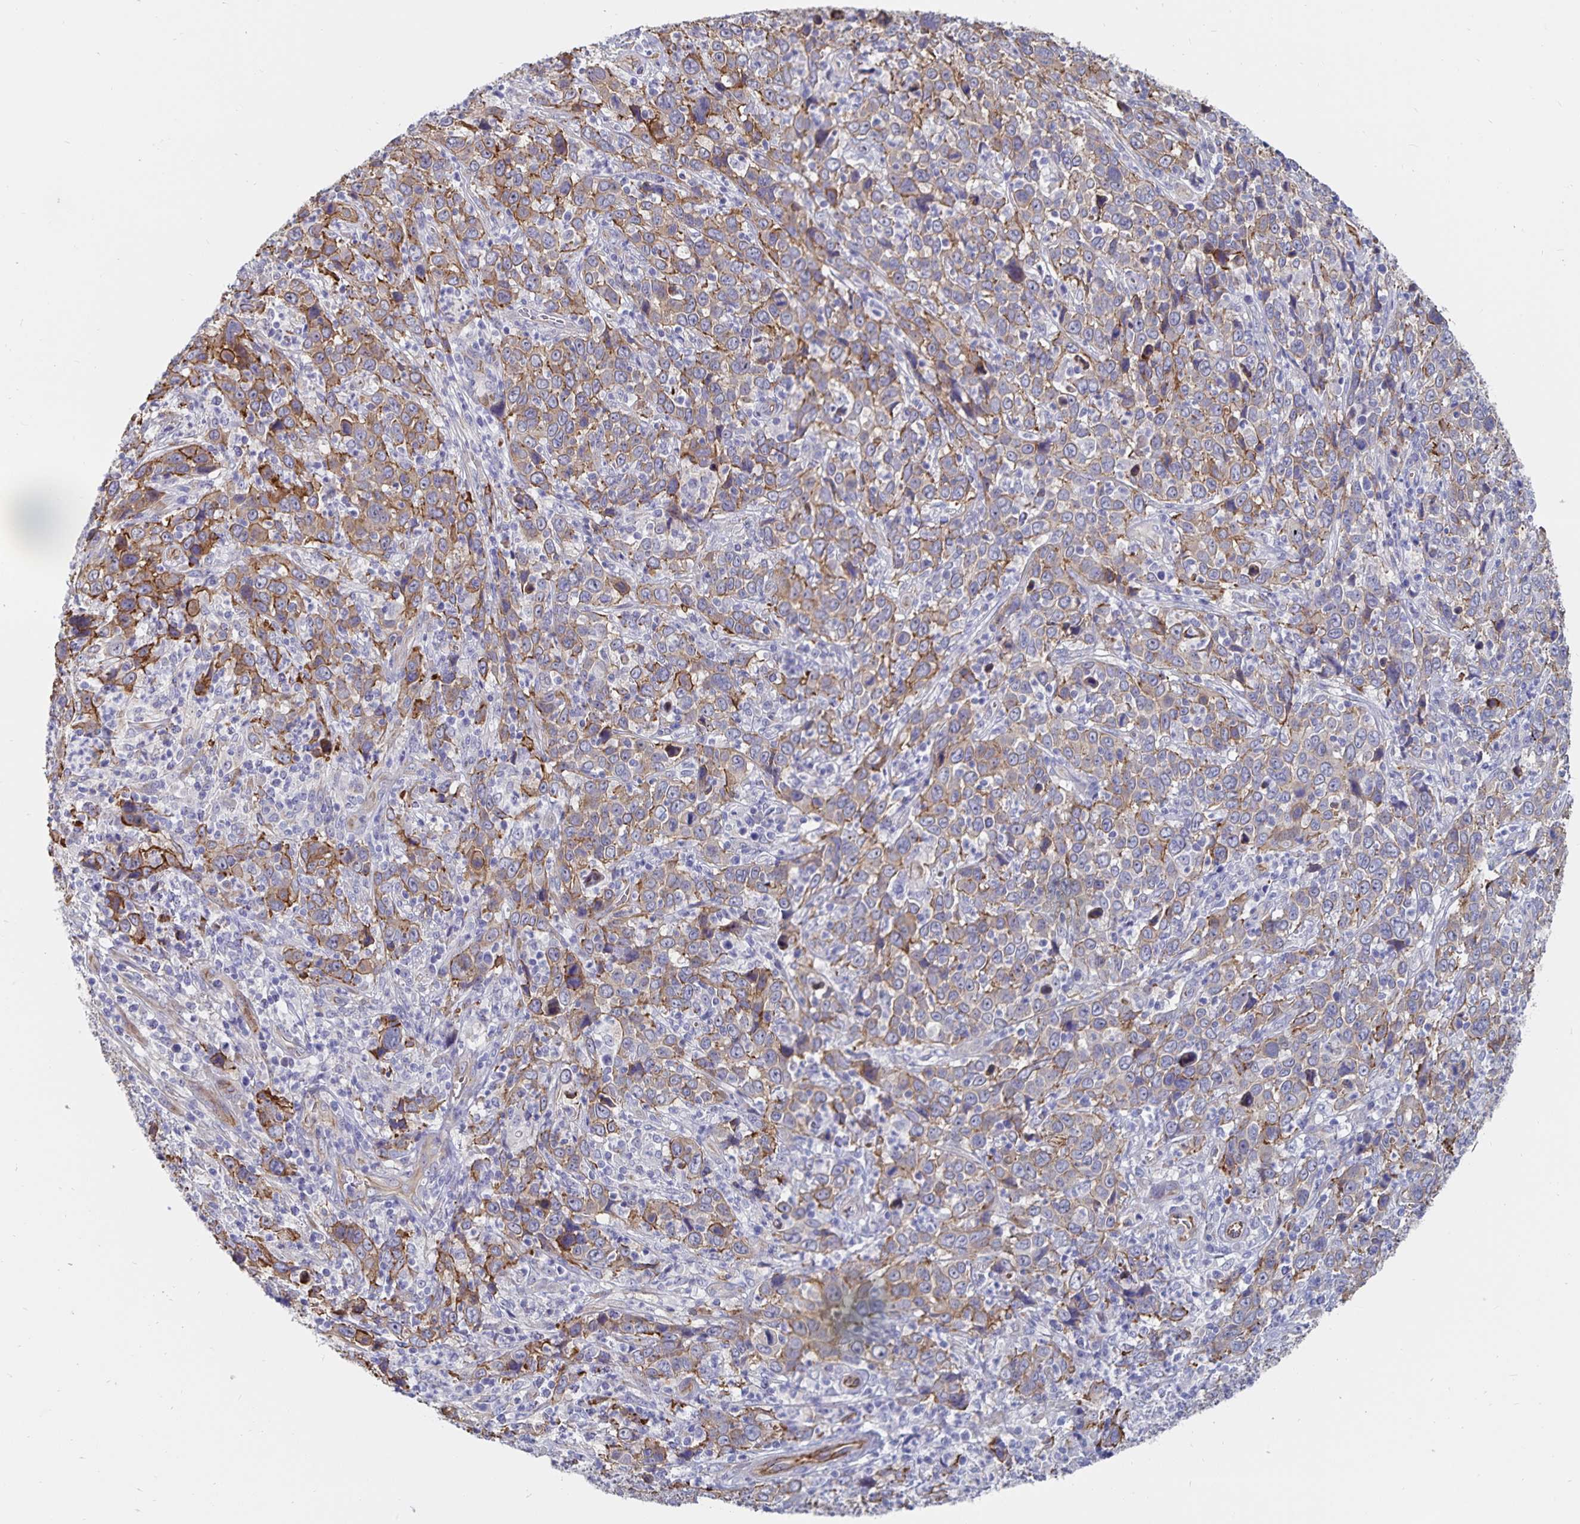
{"staining": {"intensity": "moderate", "quantity": "<25%", "location": "cytoplasmic/membranous"}, "tissue": "cervical cancer", "cell_type": "Tumor cells", "image_type": "cancer", "snomed": [{"axis": "morphology", "description": "Squamous cell carcinoma, NOS"}, {"axis": "topography", "description": "Cervix"}], "caption": "IHC (DAB (3,3'-diaminobenzidine)) staining of human cervical squamous cell carcinoma demonstrates moderate cytoplasmic/membranous protein positivity in about <25% of tumor cells.", "gene": "SSTR1", "patient": {"sex": "female", "age": 46}}